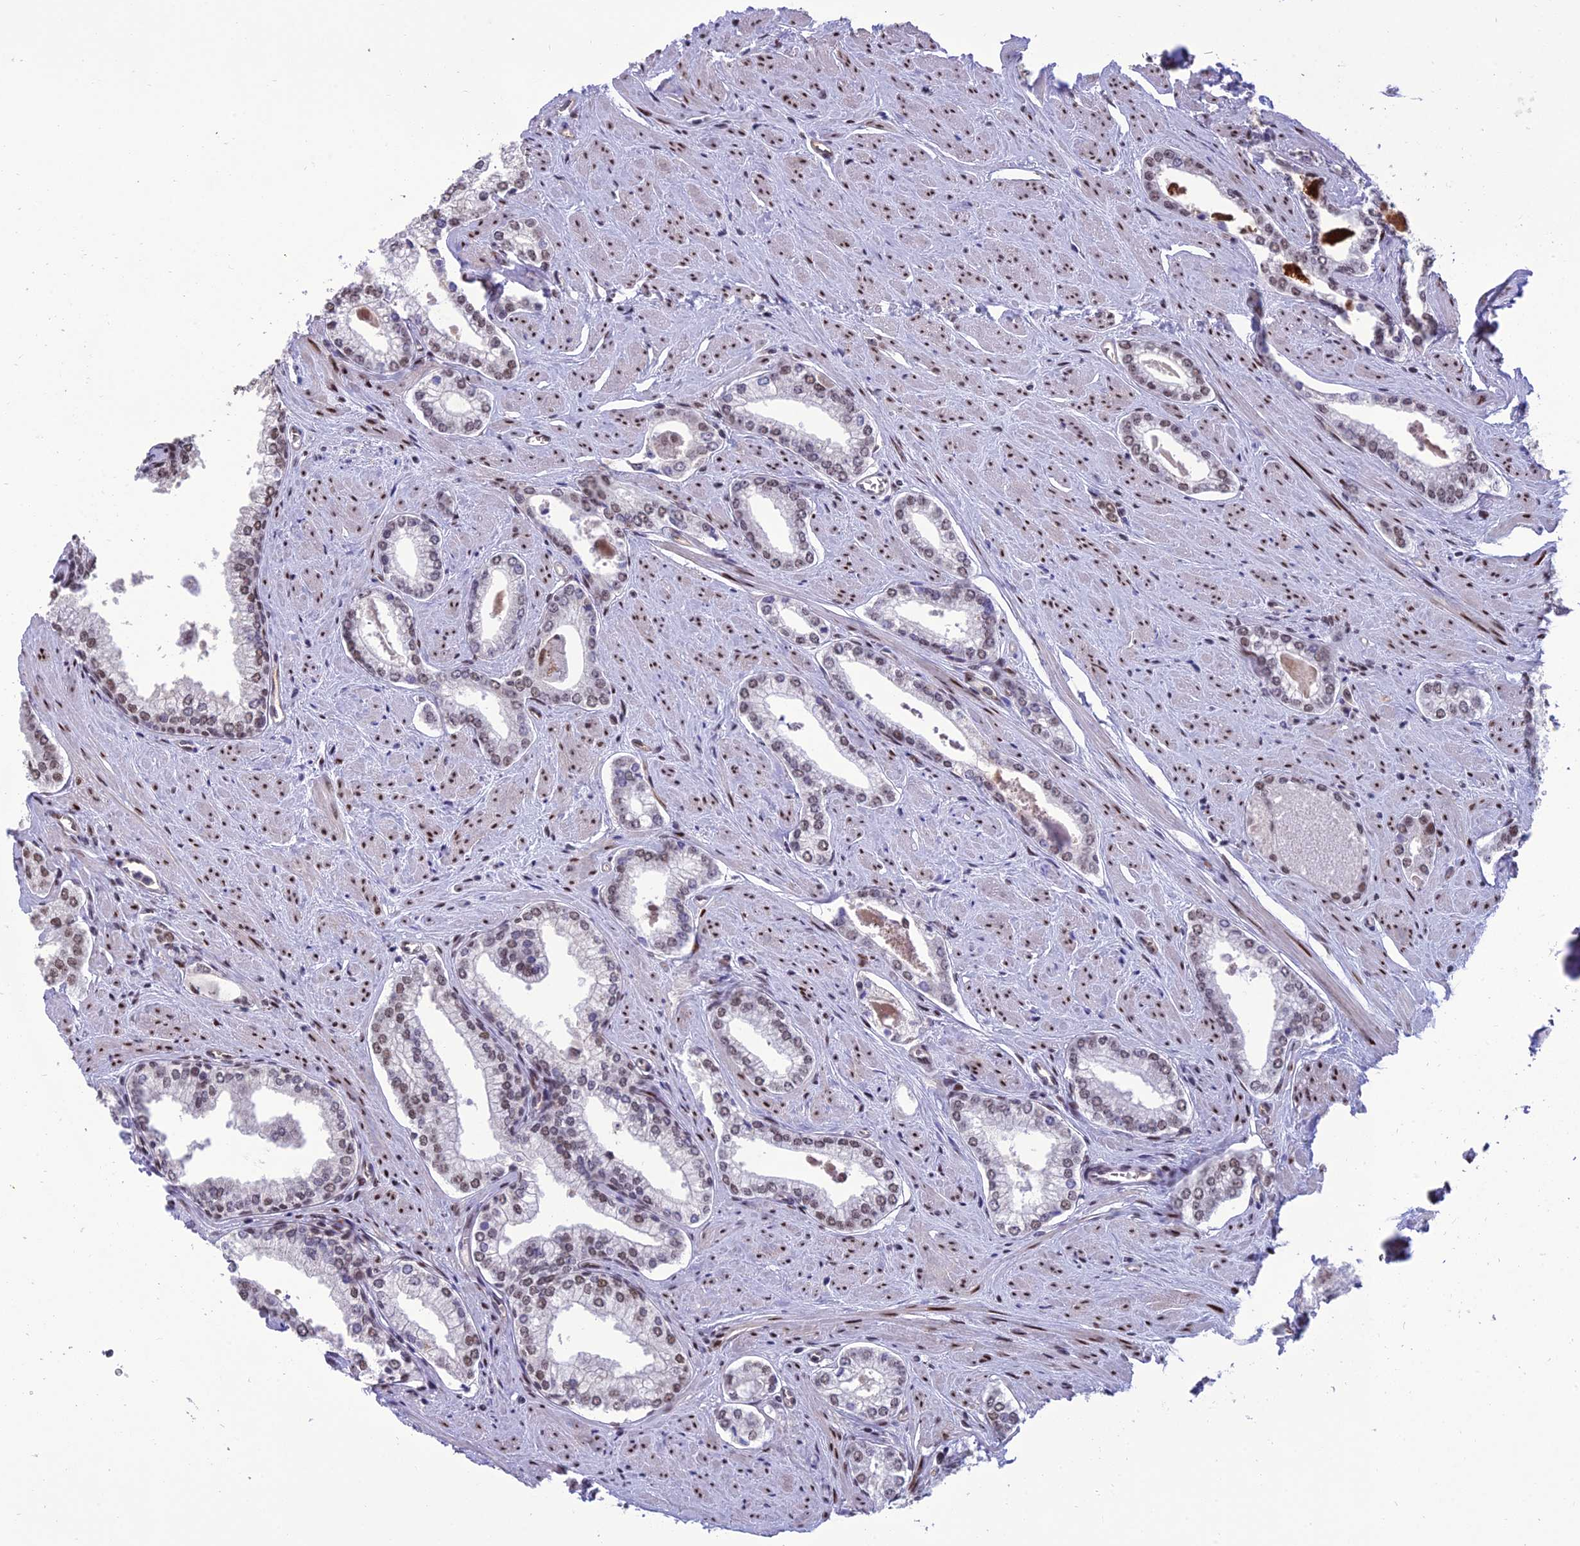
{"staining": {"intensity": "weak", "quantity": "25%-75%", "location": "nuclear"}, "tissue": "prostate cancer", "cell_type": "Tumor cells", "image_type": "cancer", "snomed": [{"axis": "morphology", "description": "Adenocarcinoma, Low grade"}, {"axis": "topography", "description": "Prostate and seminal vesicle, NOS"}], "caption": "Approximately 25%-75% of tumor cells in adenocarcinoma (low-grade) (prostate) reveal weak nuclear protein expression as visualized by brown immunohistochemical staining.", "gene": "RANBP3", "patient": {"sex": "male", "age": 60}}